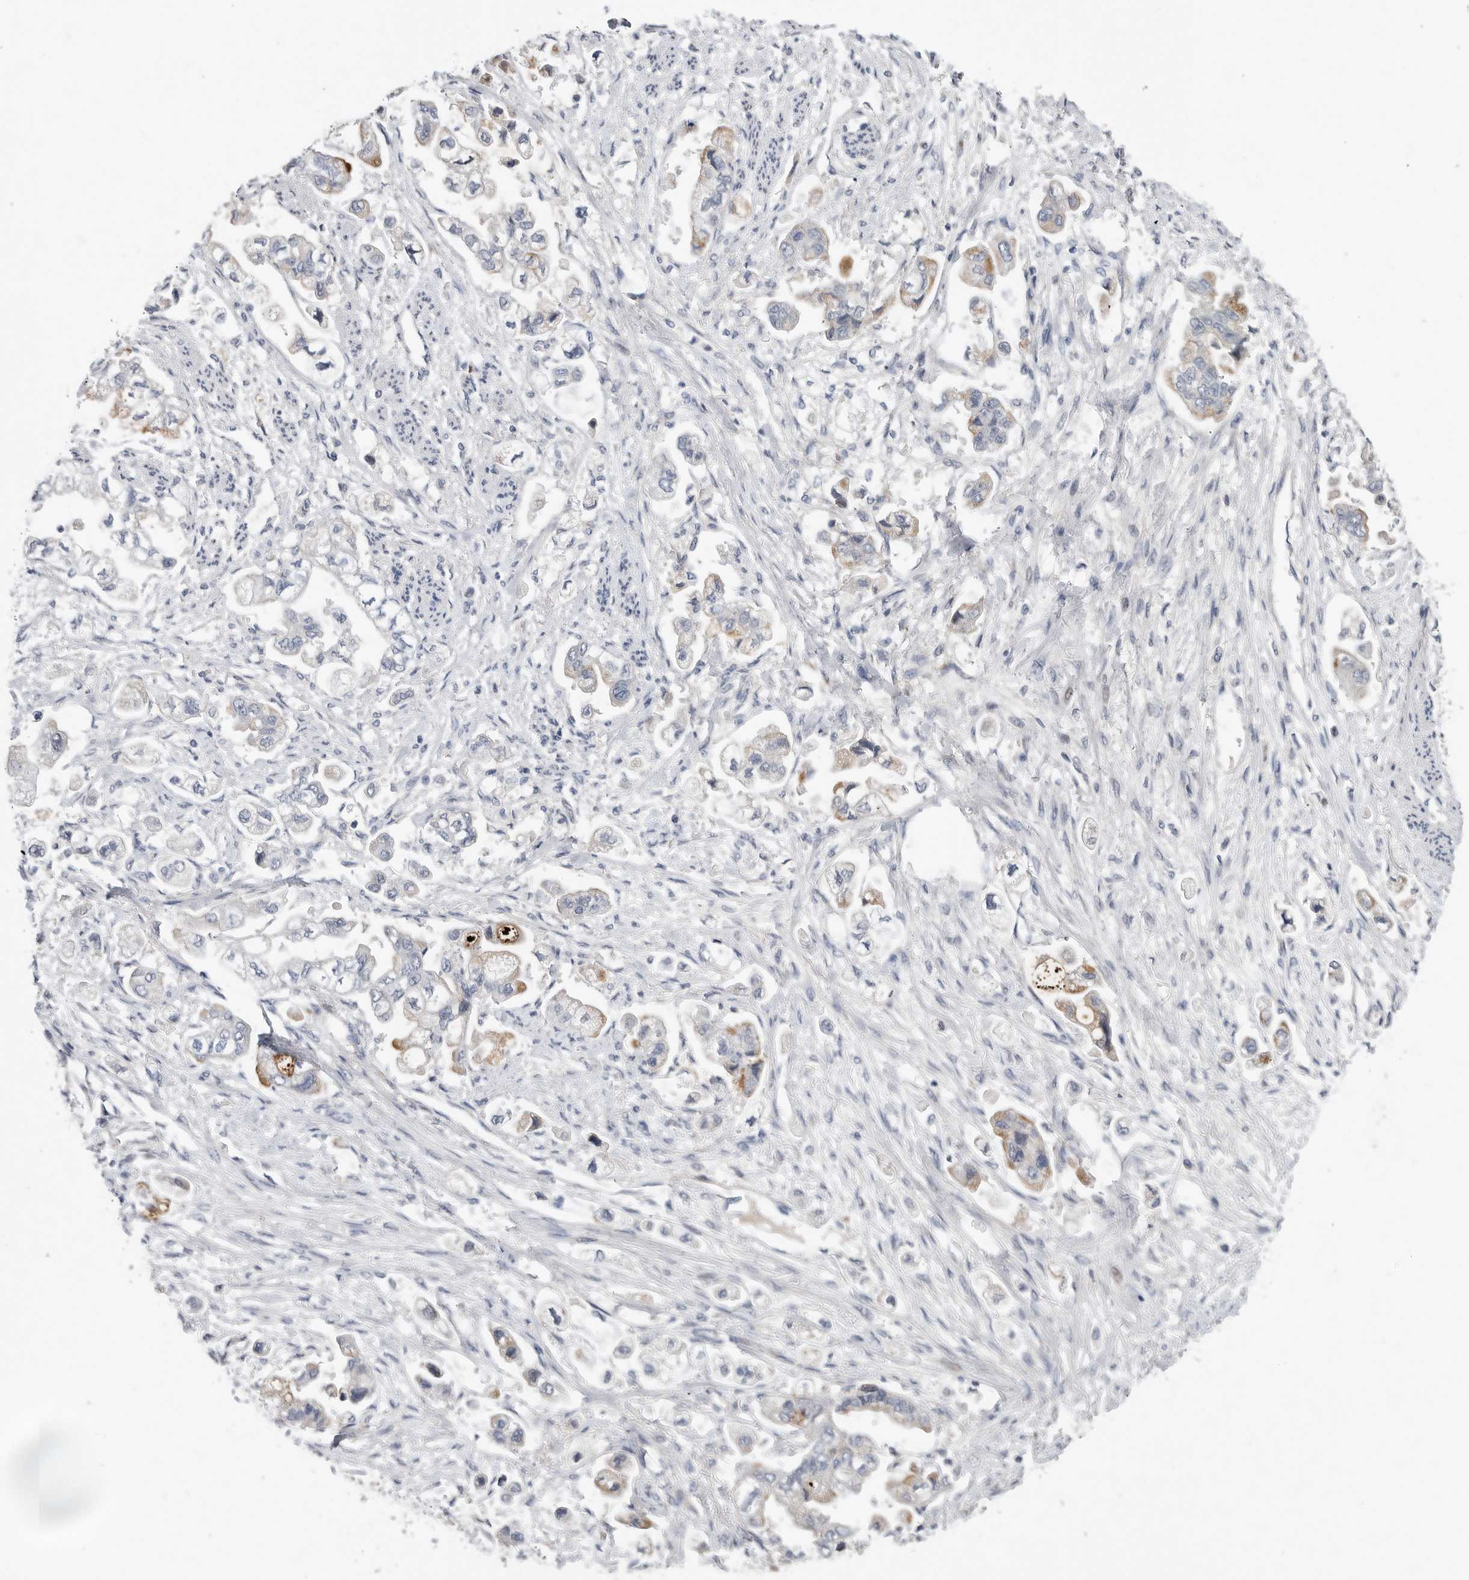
{"staining": {"intensity": "moderate", "quantity": "25%-75%", "location": "cytoplasmic/membranous"}, "tissue": "stomach cancer", "cell_type": "Tumor cells", "image_type": "cancer", "snomed": [{"axis": "morphology", "description": "Adenocarcinoma, NOS"}, {"axis": "topography", "description": "Stomach"}], "caption": "Human stomach cancer stained with a brown dye displays moderate cytoplasmic/membranous positive expression in about 25%-75% of tumor cells.", "gene": "TIMP1", "patient": {"sex": "male", "age": 62}}